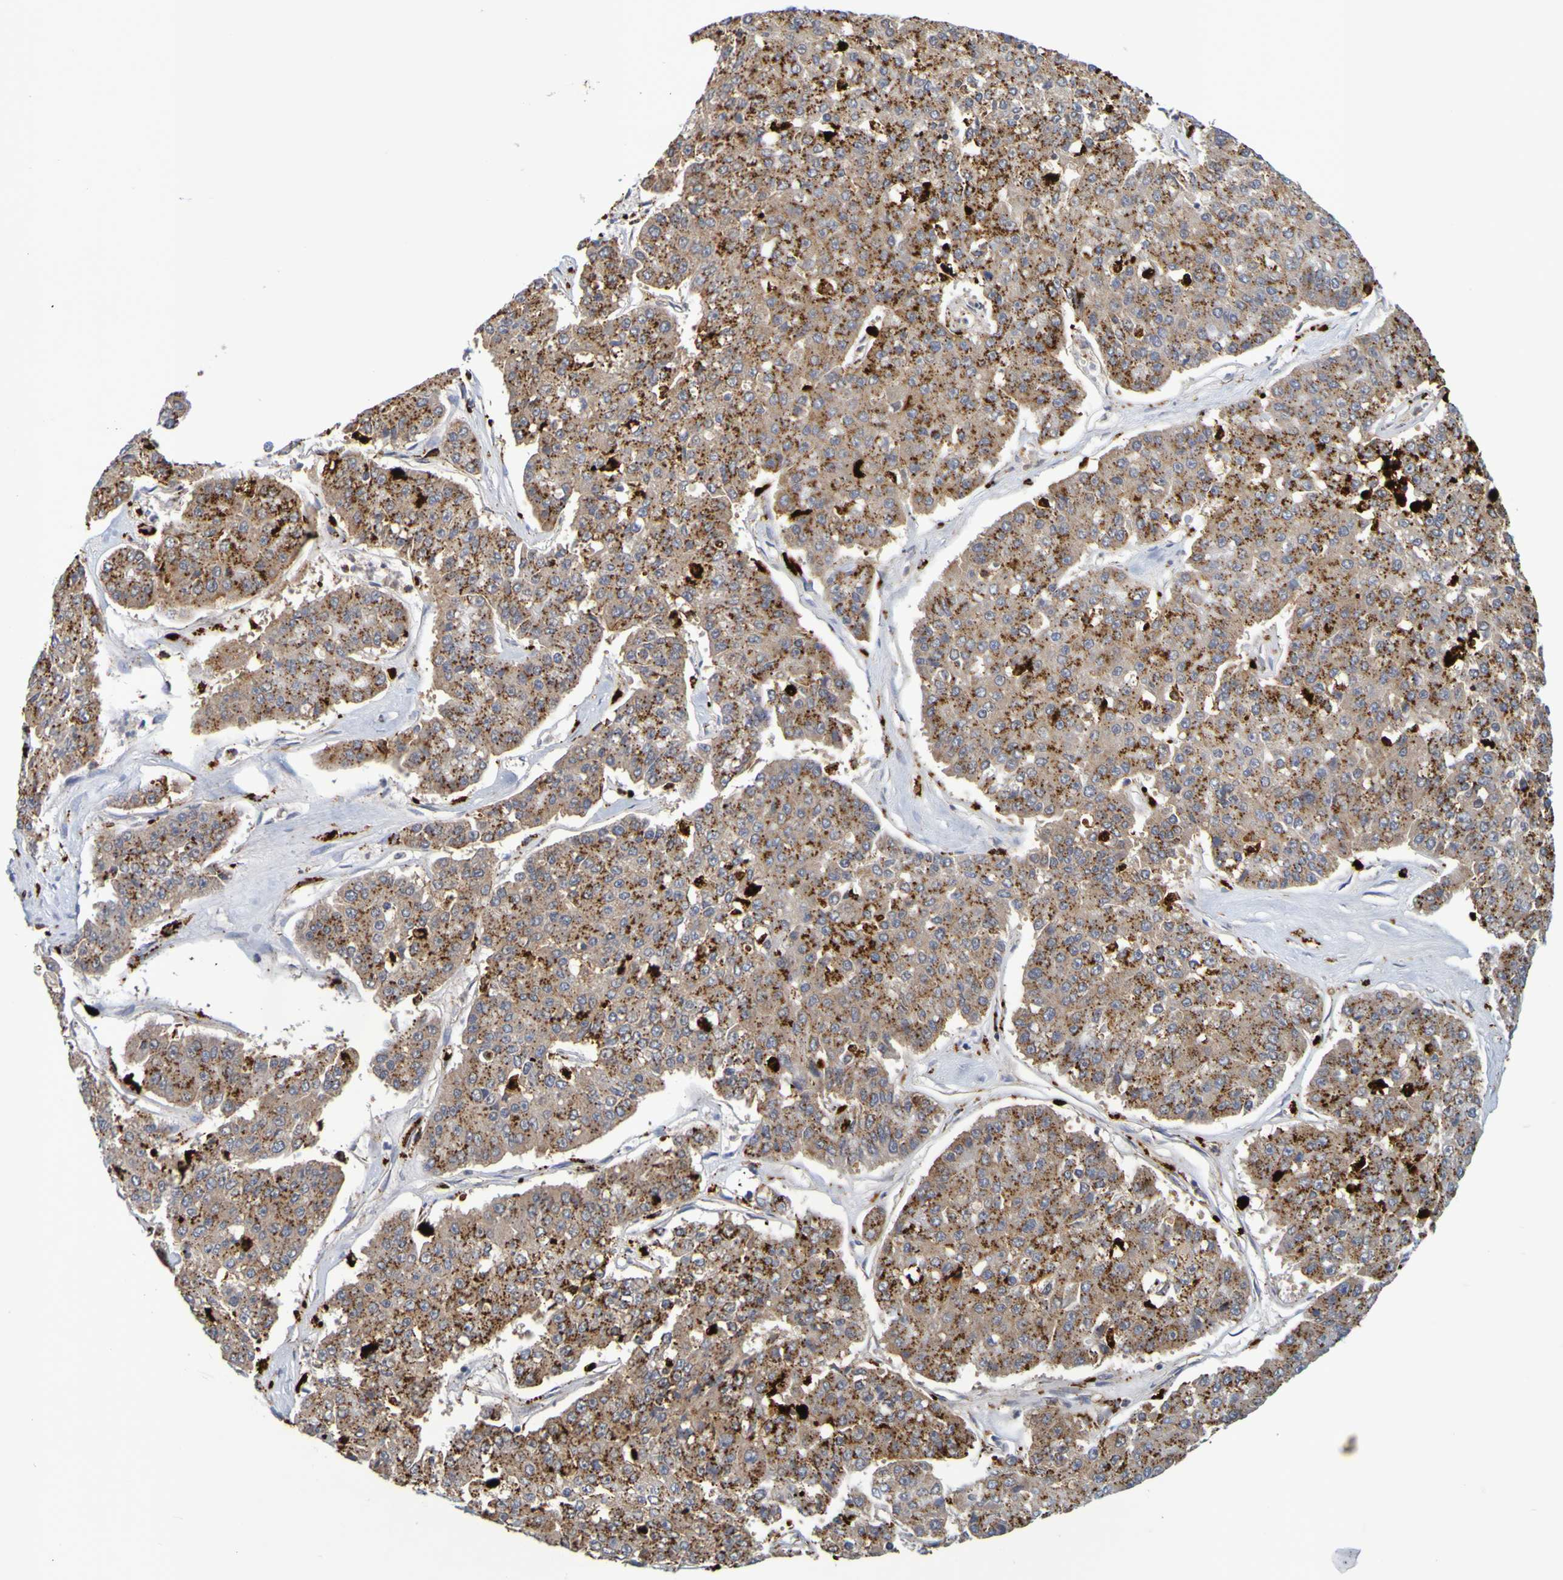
{"staining": {"intensity": "moderate", "quantity": ">75%", "location": "cytoplasmic/membranous"}, "tissue": "pancreatic cancer", "cell_type": "Tumor cells", "image_type": "cancer", "snomed": [{"axis": "morphology", "description": "Adenocarcinoma, NOS"}, {"axis": "topography", "description": "Pancreas"}], "caption": "Adenocarcinoma (pancreatic) stained with a brown dye displays moderate cytoplasmic/membranous positive positivity in about >75% of tumor cells.", "gene": "TPH1", "patient": {"sex": "male", "age": 50}}